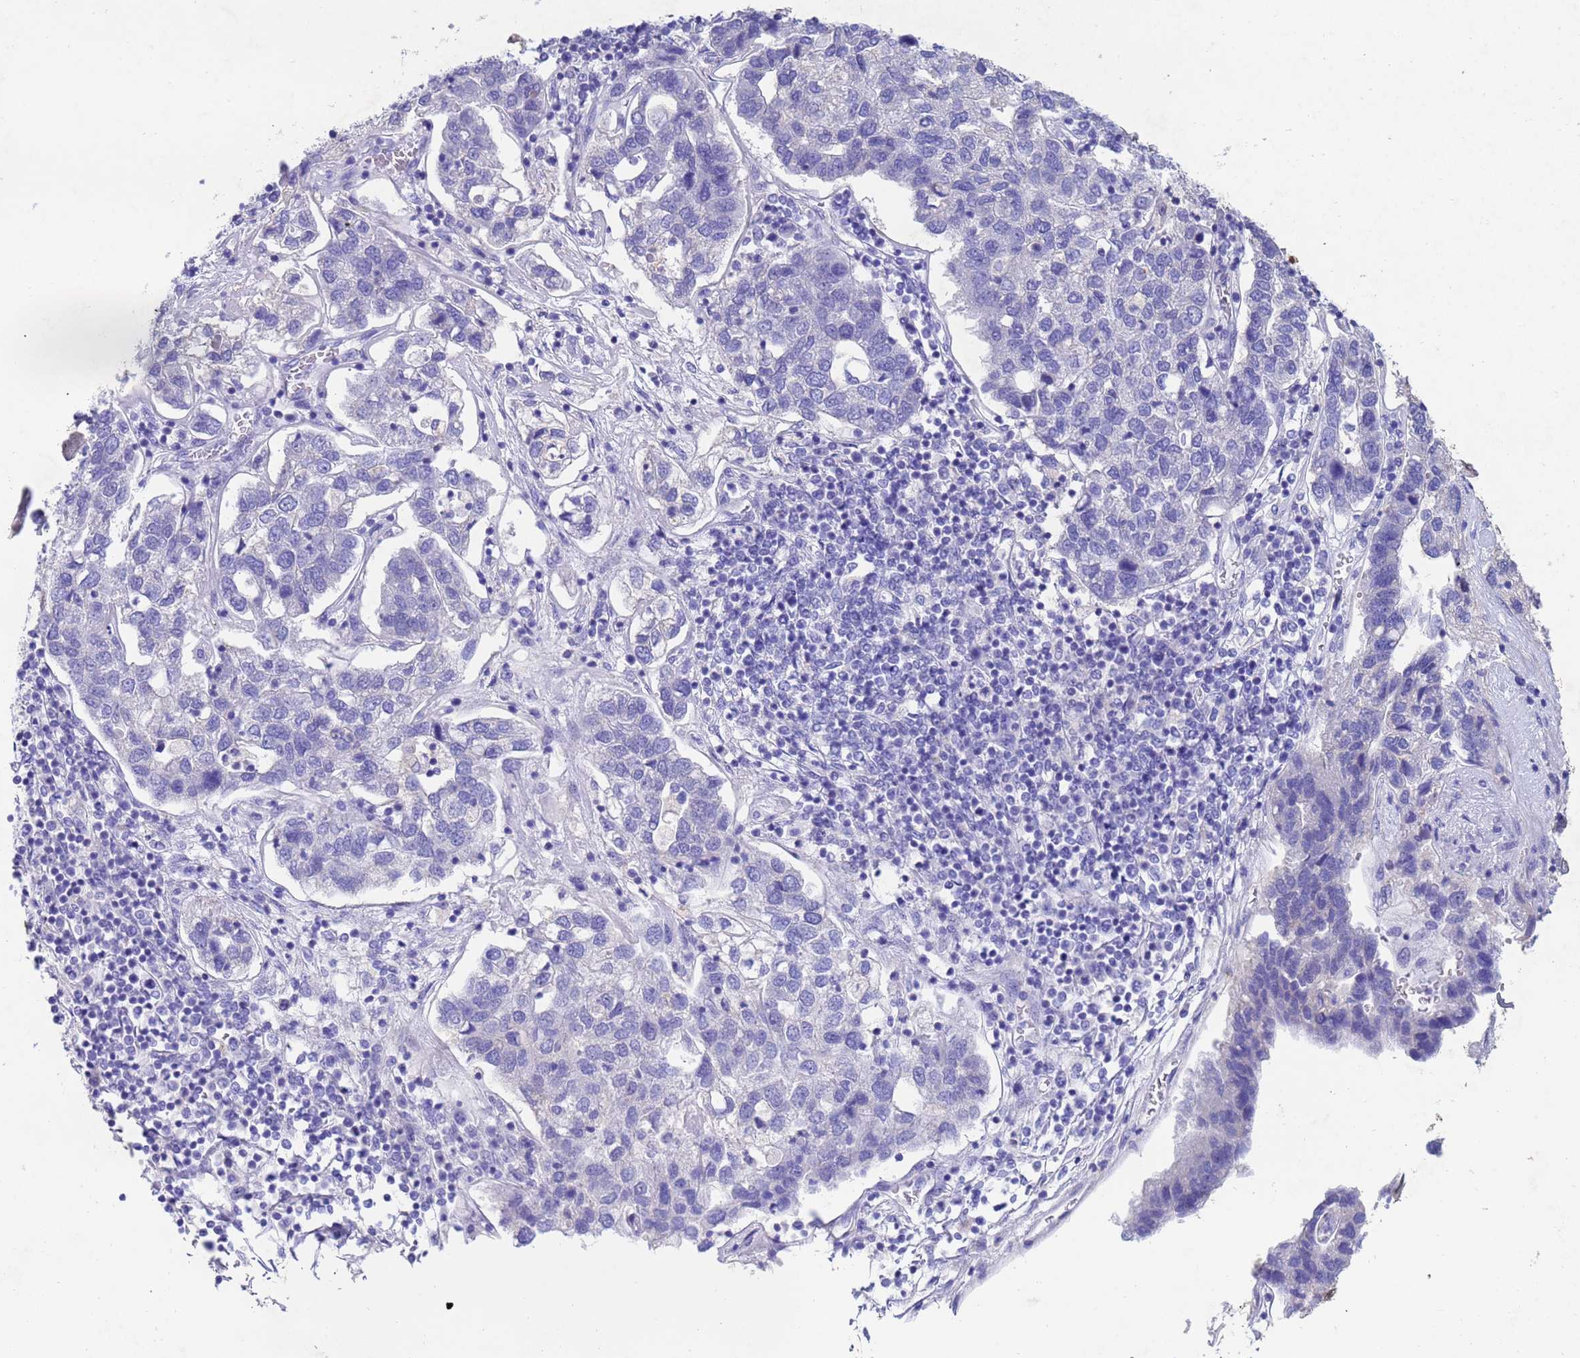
{"staining": {"intensity": "negative", "quantity": "none", "location": "none"}, "tissue": "pancreatic cancer", "cell_type": "Tumor cells", "image_type": "cancer", "snomed": [{"axis": "morphology", "description": "Adenocarcinoma, NOS"}, {"axis": "topography", "description": "Pancreas"}], "caption": "This is an immunohistochemistry (IHC) photomicrograph of adenocarcinoma (pancreatic). There is no positivity in tumor cells.", "gene": "CSTB", "patient": {"sex": "female", "age": 61}}